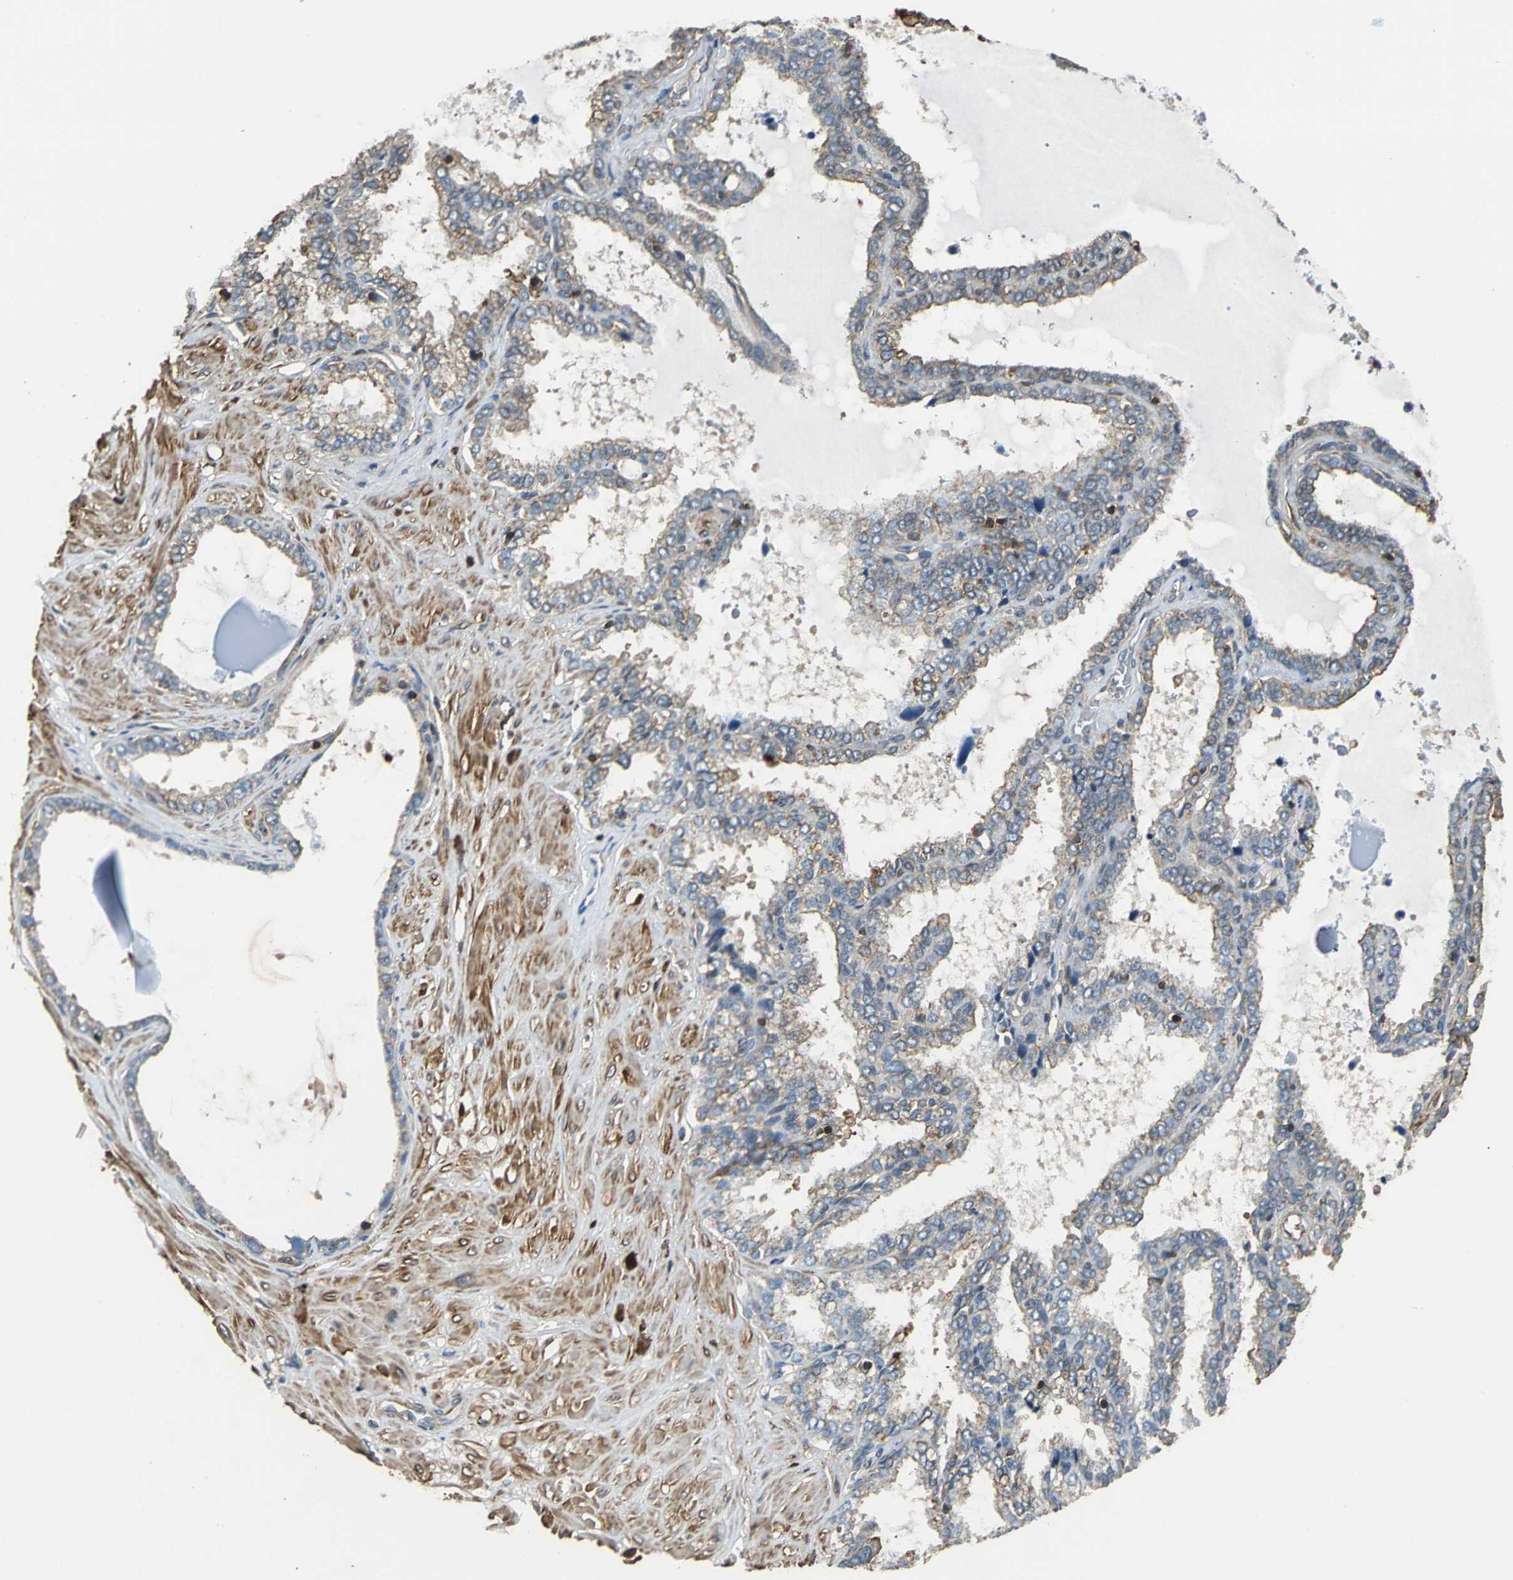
{"staining": {"intensity": "moderate", "quantity": ">75%", "location": "cytoplasmic/membranous"}, "tissue": "seminal vesicle", "cell_type": "Glandular cells", "image_type": "normal", "snomed": [{"axis": "morphology", "description": "Normal tissue, NOS"}, {"axis": "topography", "description": "Seminal veicle"}], "caption": "This is an image of immunohistochemistry (IHC) staining of unremarkable seminal vesicle, which shows moderate expression in the cytoplasmic/membranous of glandular cells.", "gene": "PARVA", "patient": {"sex": "male", "age": 46}}